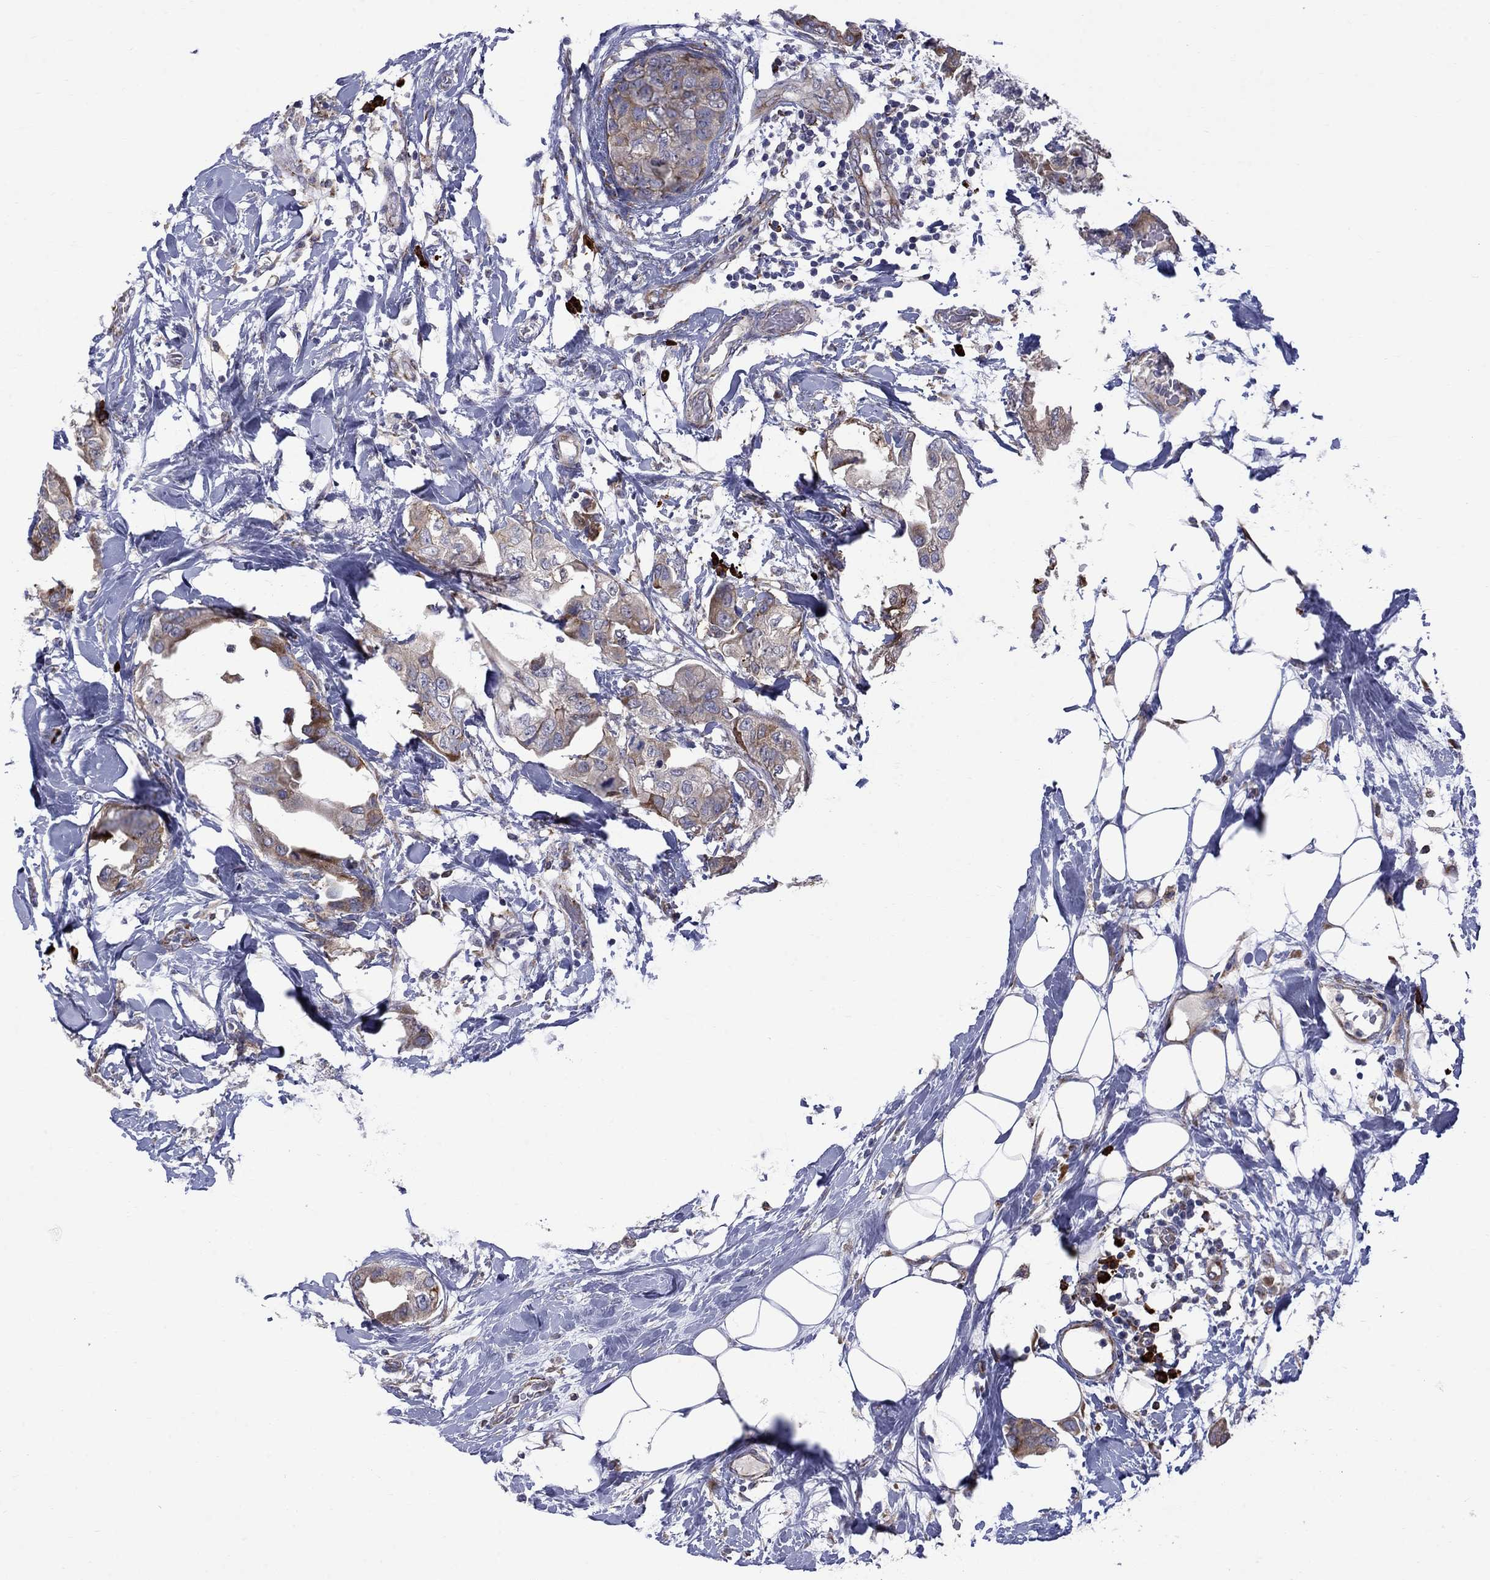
{"staining": {"intensity": "strong", "quantity": "<25%", "location": "cytoplasmic/membranous"}, "tissue": "breast cancer", "cell_type": "Tumor cells", "image_type": "cancer", "snomed": [{"axis": "morphology", "description": "Normal tissue, NOS"}, {"axis": "morphology", "description": "Duct carcinoma"}, {"axis": "topography", "description": "Breast"}], "caption": "Protein expression analysis of breast cancer (invasive ductal carcinoma) demonstrates strong cytoplasmic/membranous expression in approximately <25% of tumor cells.", "gene": "ASNS", "patient": {"sex": "female", "age": 40}}